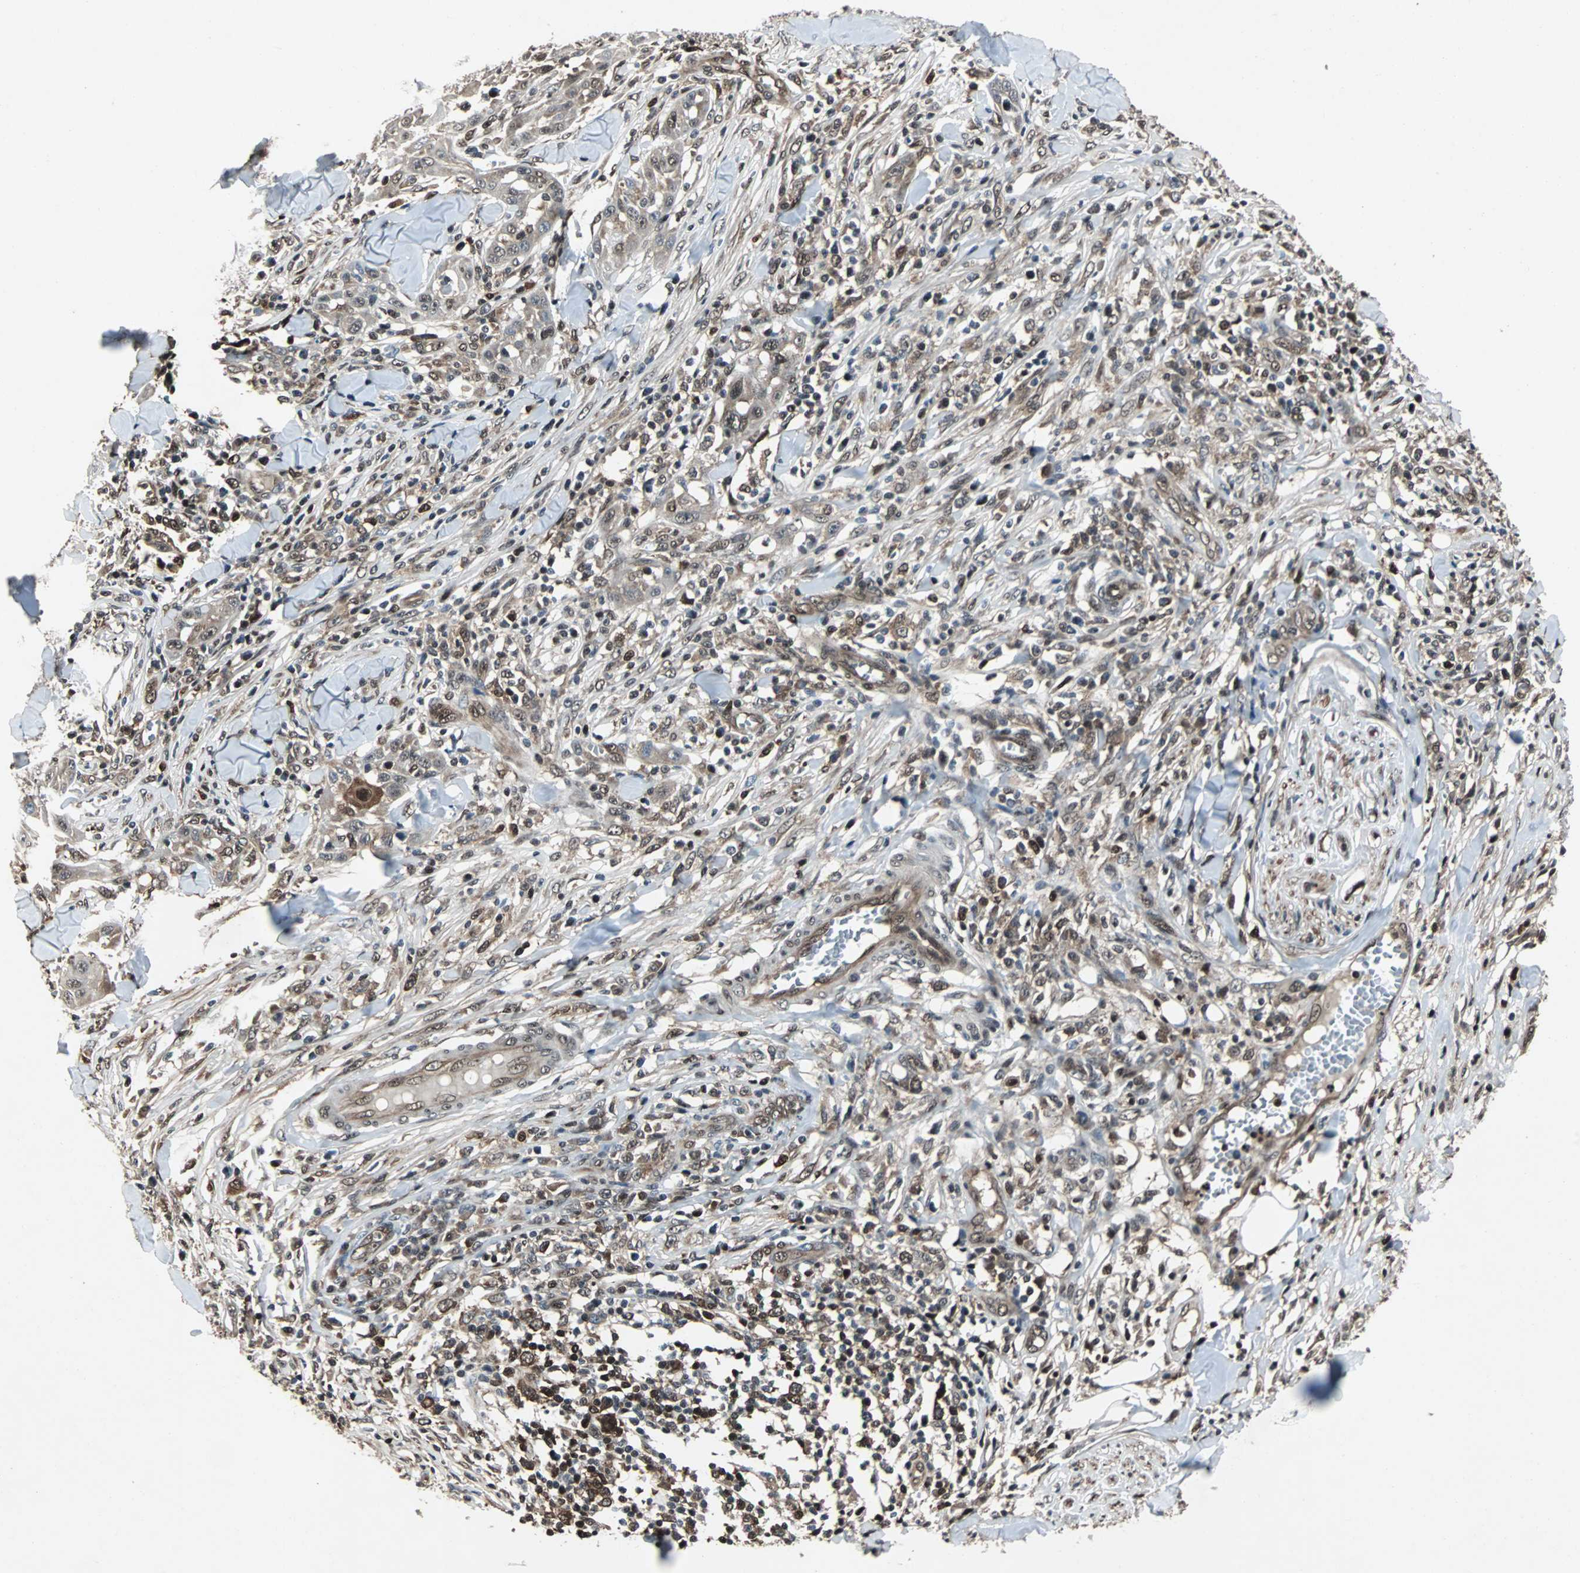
{"staining": {"intensity": "weak", "quantity": ">75%", "location": "cytoplasmic/membranous,nuclear"}, "tissue": "skin cancer", "cell_type": "Tumor cells", "image_type": "cancer", "snomed": [{"axis": "morphology", "description": "Squamous cell carcinoma, NOS"}, {"axis": "topography", "description": "Skin"}], "caption": "Immunohistochemical staining of human squamous cell carcinoma (skin) reveals weak cytoplasmic/membranous and nuclear protein expression in approximately >75% of tumor cells.", "gene": "ACLY", "patient": {"sex": "male", "age": 24}}